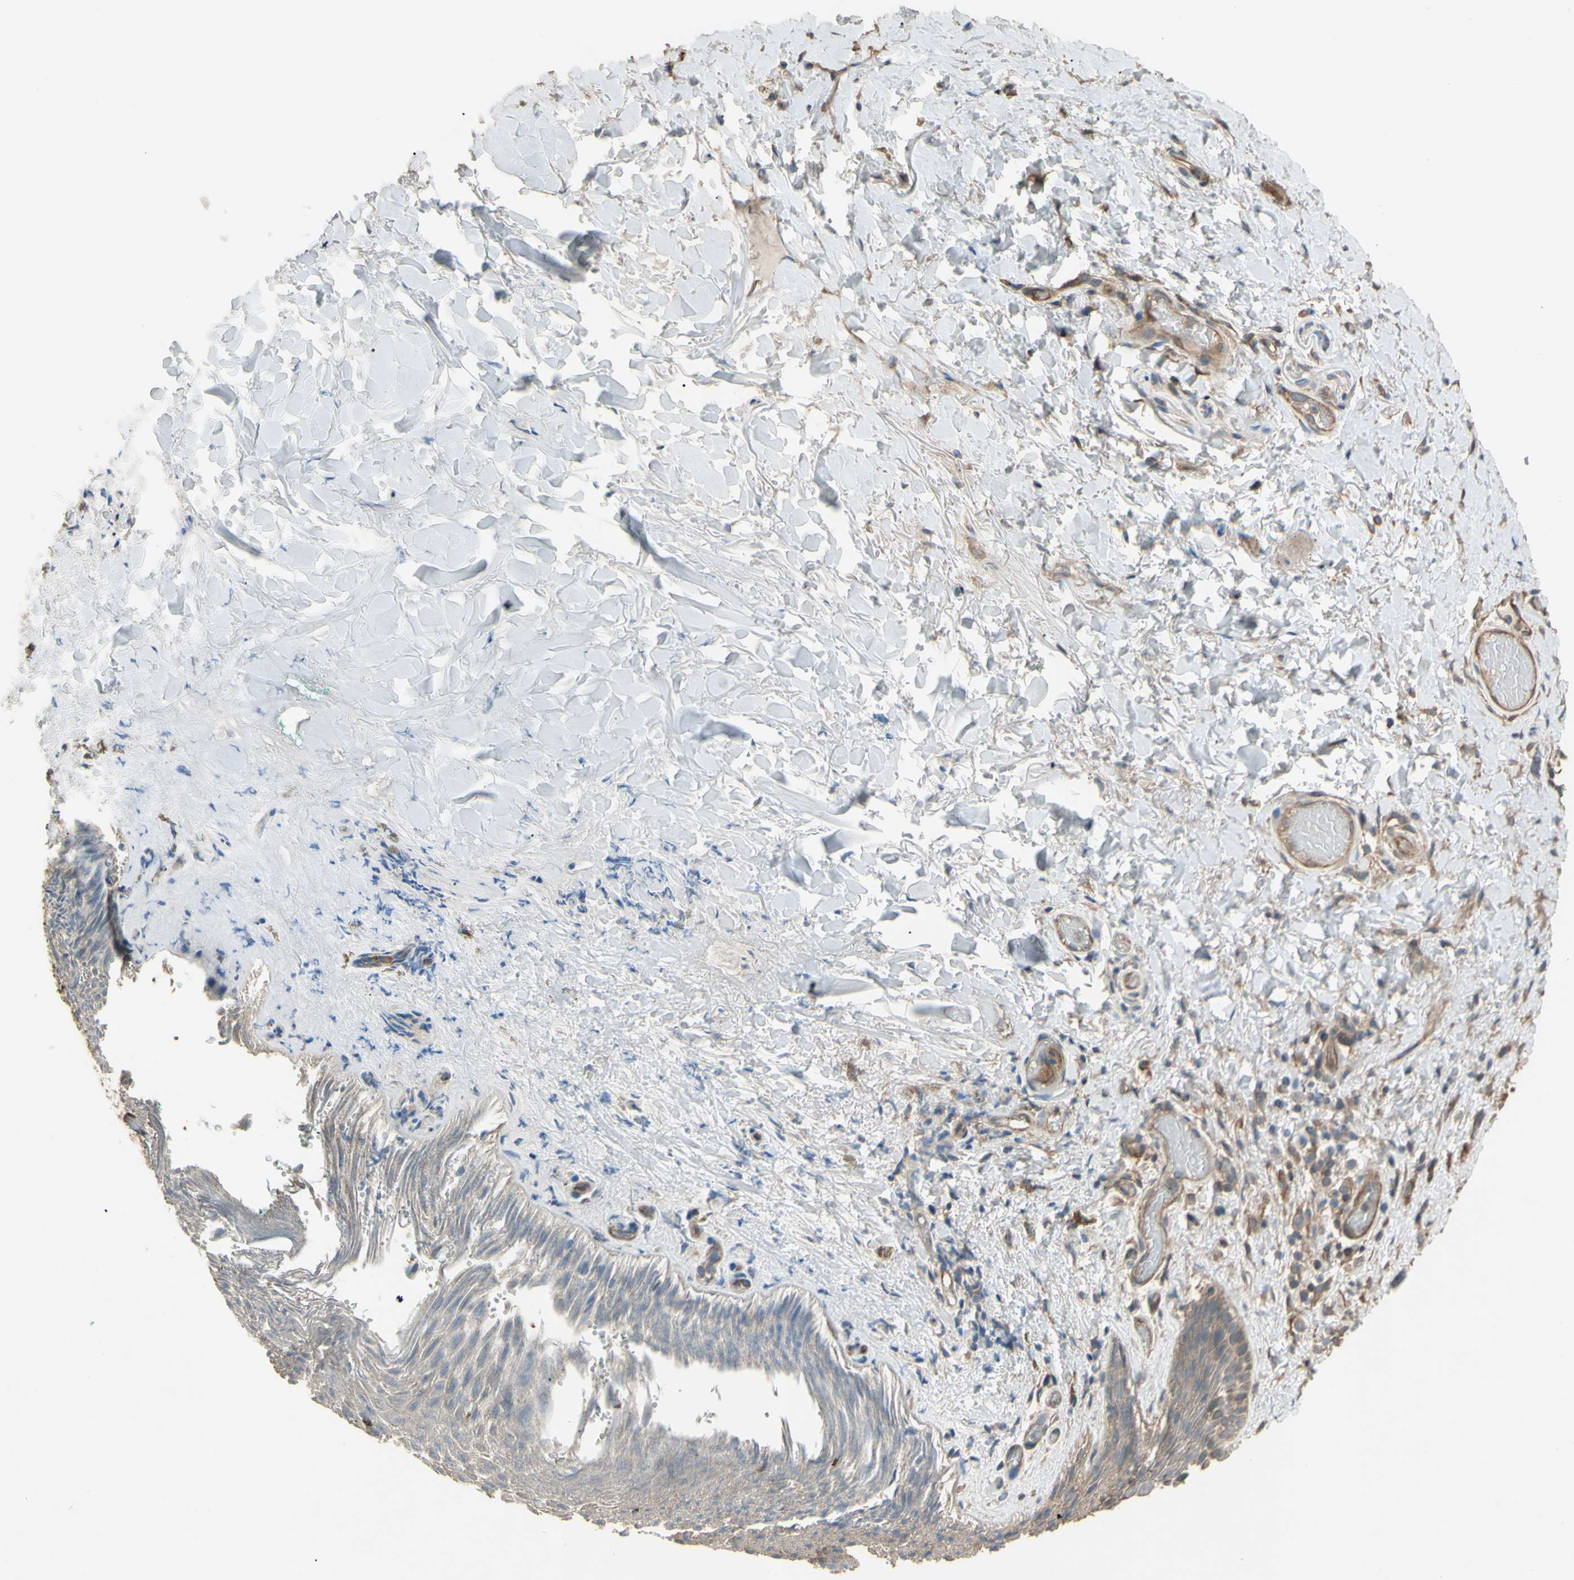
{"staining": {"intensity": "moderate", "quantity": "25%-75%", "location": "cytoplasmic/membranous"}, "tissue": "skin", "cell_type": "Epidermal cells", "image_type": "normal", "snomed": [{"axis": "morphology", "description": "Normal tissue, NOS"}, {"axis": "topography", "description": "Anal"}], "caption": "Immunohistochemistry of unremarkable skin exhibits medium levels of moderate cytoplasmic/membranous expression in approximately 25%-75% of epidermal cells.", "gene": "SHROOM4", "patient": {"sex": "male", "age": 74}}